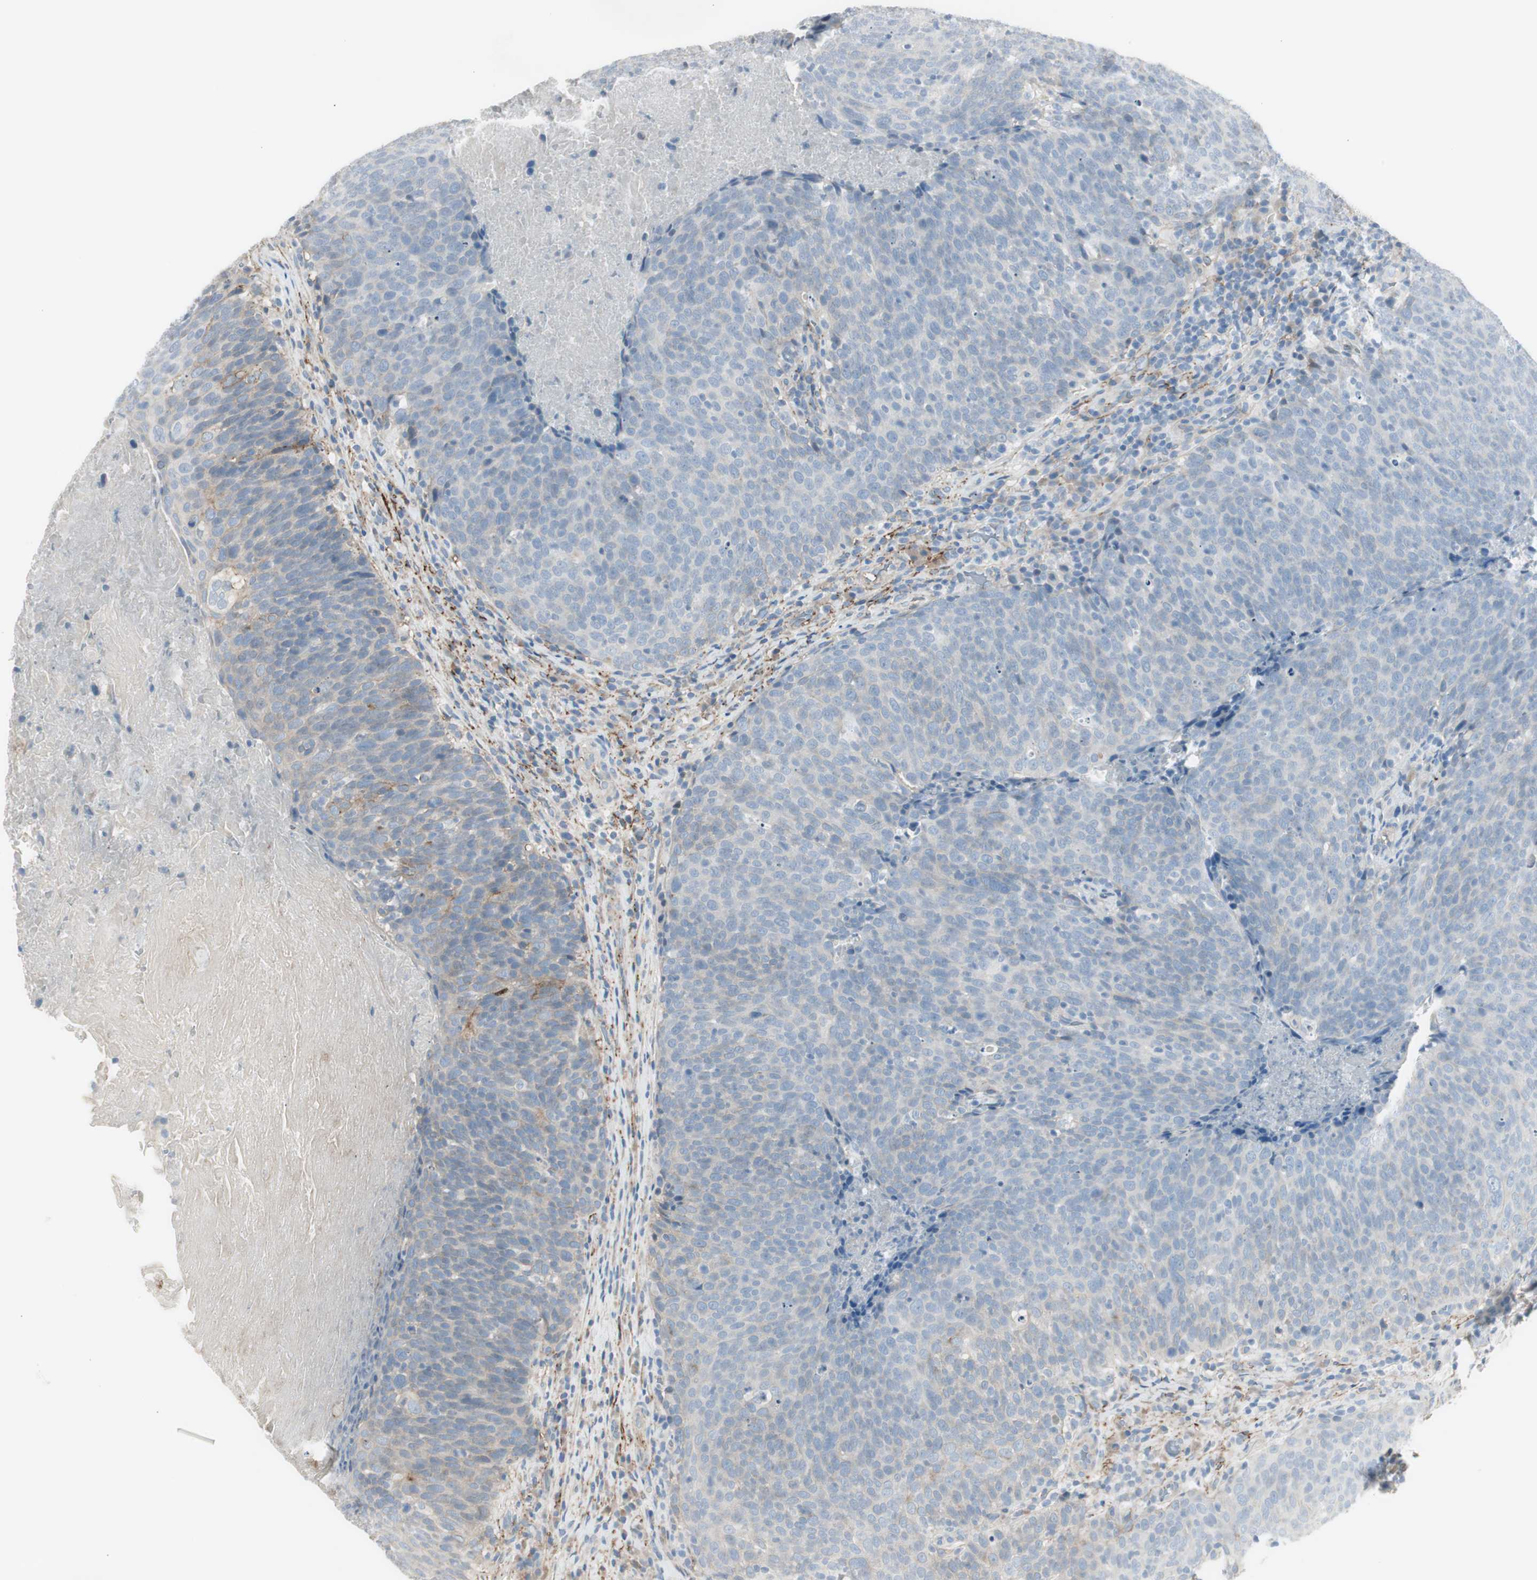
{"staining": {"intensity": "moderate", "quantity": "<25%", "location": "cytoplasmic/membranous"}, "tissue": "head and neck cancer", "cell_type": "Tumor cells", "image_type": "cancer", "snomed": [{"axis": "morphology", "description": "Squamous cell carcinoma, NOS"}, {"axis": "morphology", "description": "Squamous cell carcinoma, metastatic, NOS"}, {"axis": "topography", "description": "Lymph node"}, {"axis": "topography", "description": "Head-Neck"}], "caption": "This histopathology image exhibits head and neck metastatic squamous cell carcinoma stained with immunohistochemistry to label a protein in brown. The cytoplasmic/membranous of tumor cells show moderate positivity for the protein. Nuclei are counter-stained blue.", "gene": "CACNA2D1", "patient": {"sex": "male", "age": 62}}